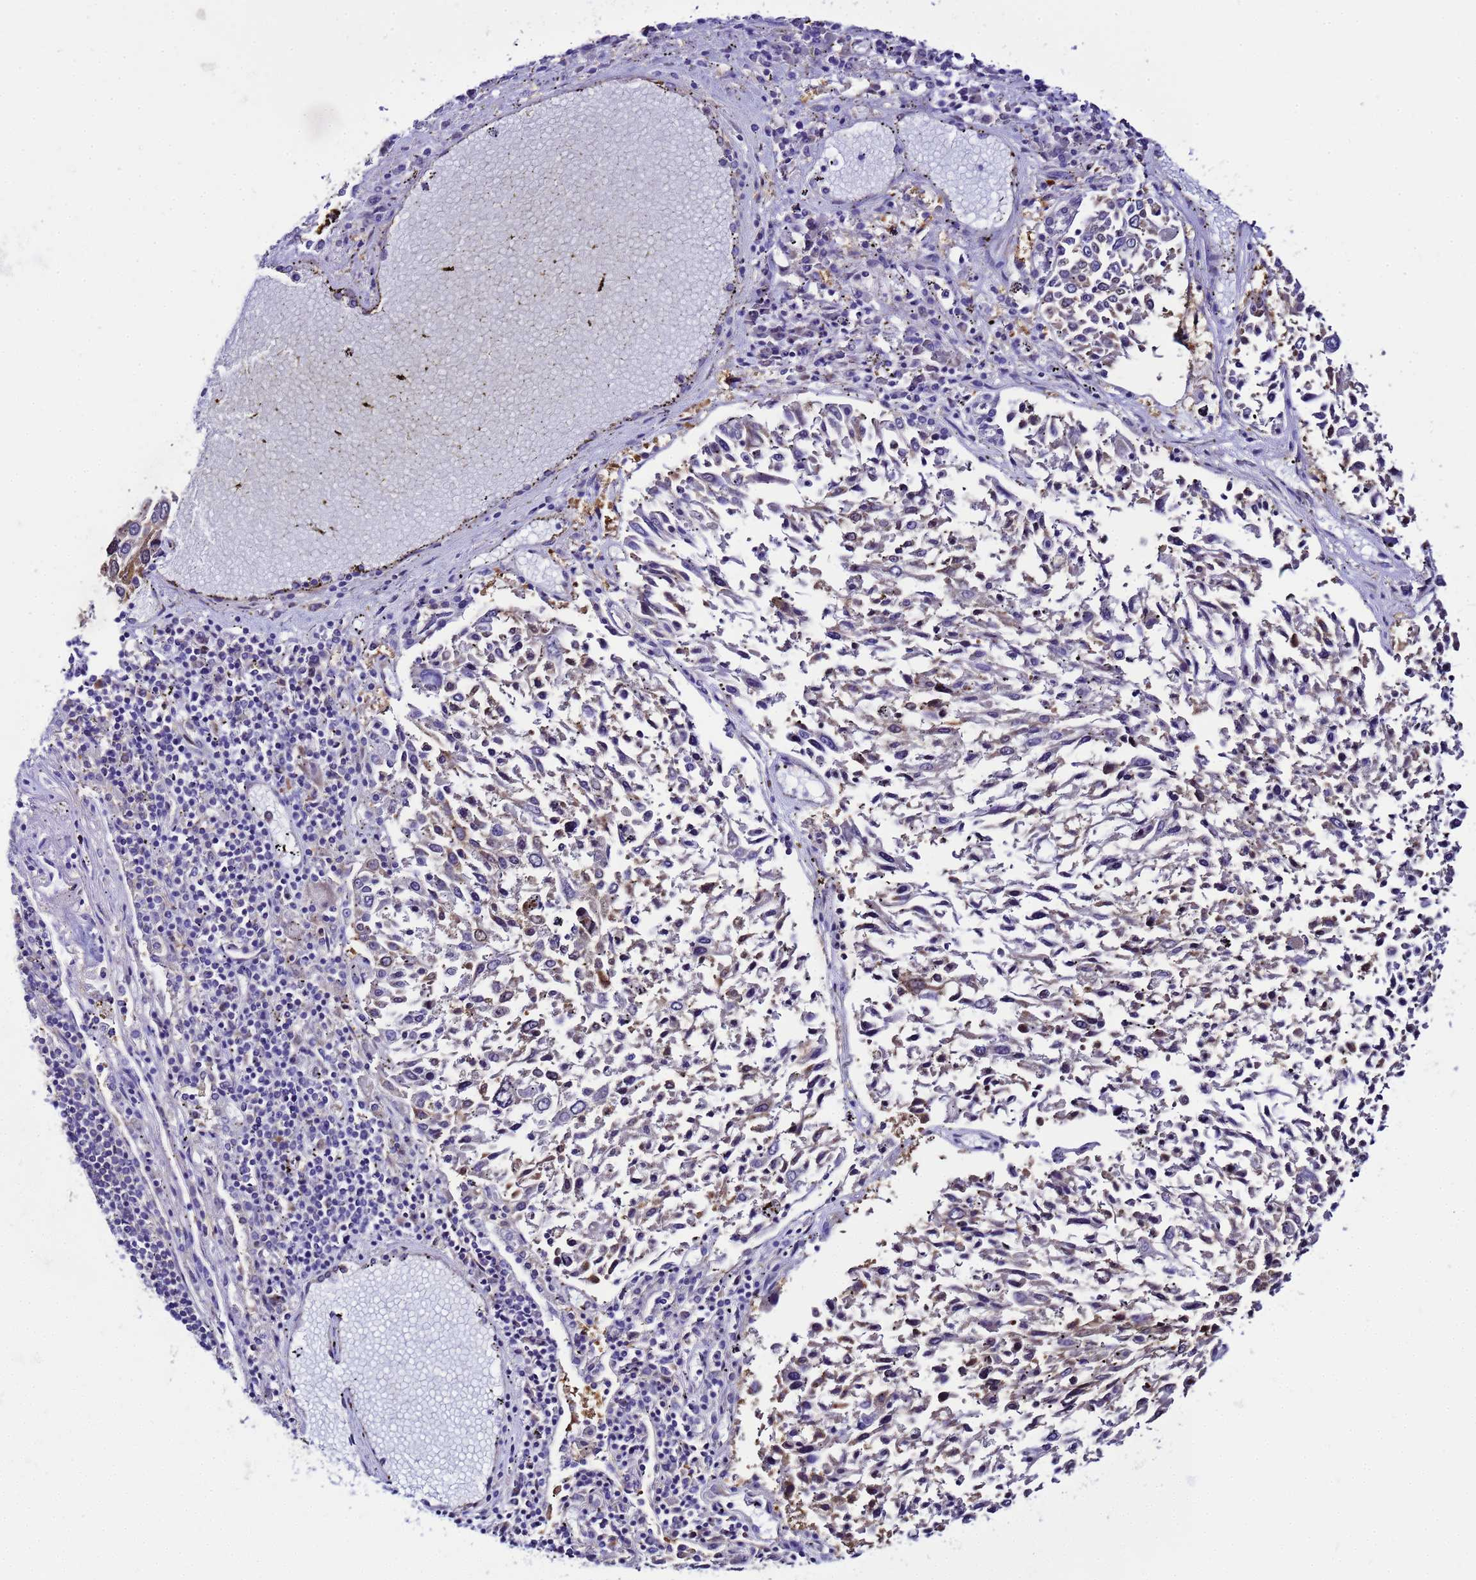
{"staining": {"intensity": "moderate", "quantity": "<25%", "location": "cytoplasmic/membranous"}, "tissue": "lung cancer", "cell_type": "Tumor cells", "image_type": "cancer", "snomed": [{"axis": "morphology", "description": "Squamous cell carcinoma, NOS"}, {"axis": "topography", "description": "Lung"}], "caption": "Immunohistochemistry of human squamous cell carcinoma (lung) demonstrates low levels of moderate cytoplasmic/membranous staining in approximately <25% of tumor cells. (Stains: DAB in brown, nuclei in blue, Microscopy: brightfield microscopy at high magnification).", "gene": "NARS1", "patient": {"sex": "male", "age": 65}}